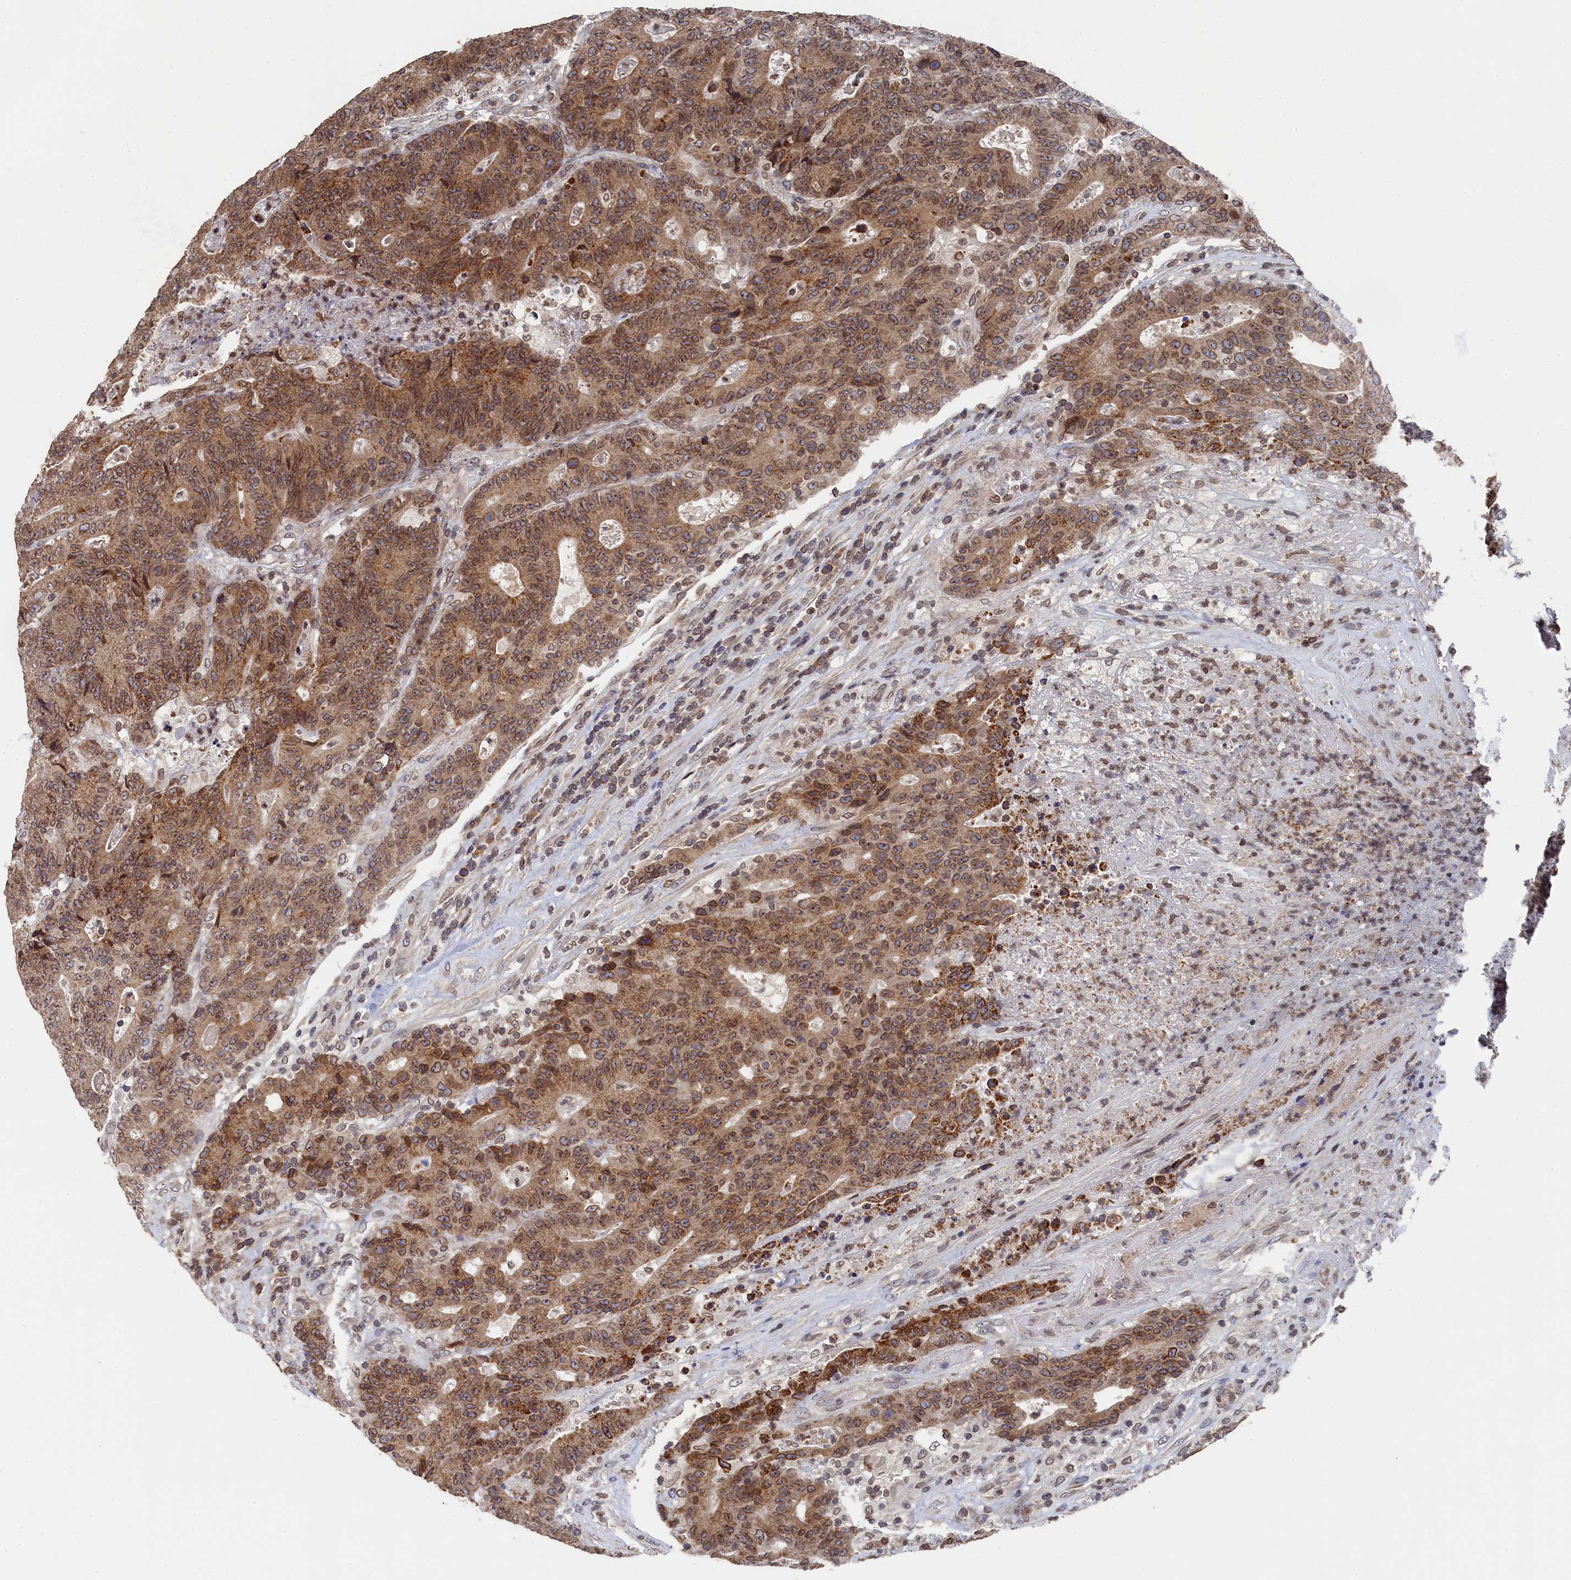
{"staining": {"intensity": "moderate", "quantity": ">75%", "location": "cytoplasmic/membranous,nuclear"}, "tissue": "colorectal cancer", "cell_type": "Tumor cells", "image_type": "cancer", "snomed": [{"axis": "morphology", "description": "Adenocarcinoma, NOS"}, {"axis": "topography", "description": "Colon"}], "caption": "Tumor cells display medium levels of moderate cytoplasmic/membranous and nuclear positivity in approximately >75% of cells in colorectal cancer.", "gene": "ANKEF1", "patient": {"sex": "female", "age": 75}}